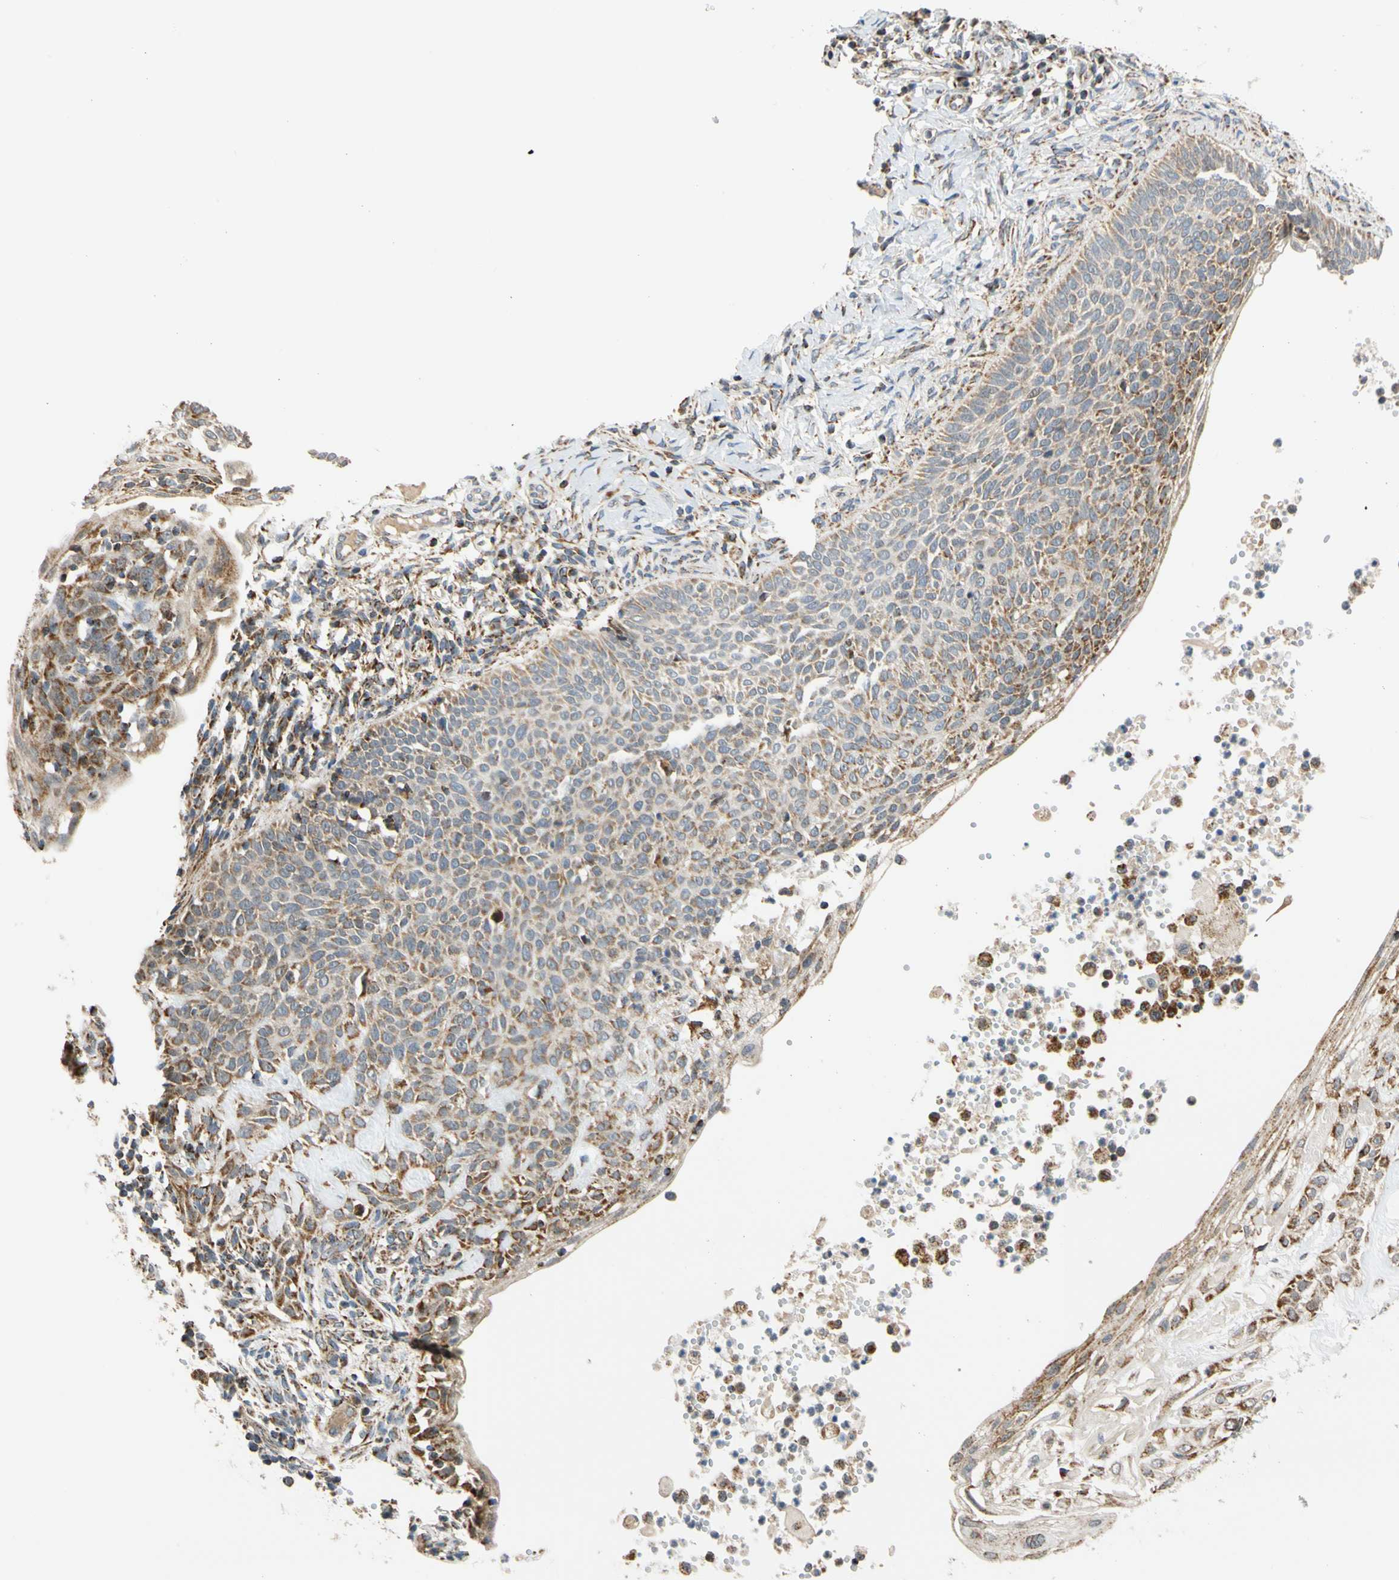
{"staining": {"intensity": "weak", "quantity": "25%-75%", "location": "cytoplasmic/membranous"}, "tissue": "skin cancer", "cell_type": "Tumor cells", "image_type": "cancer", "snomed": [{"axis": "morphology", "description": "Normal tissue, NOS"}, {"axis": "morphology", "description": "Basal cell carcinoma"}, {"axis": "topography", "description": "Skin"}], "caption": "Approximately 25%-75% of tumor cells in human basal cell carcinoma (skin) show weak cytoplasmic/membranous protein expression as visualized by brown immunohistochemical staining.", "gene": "SFXN3", "patient": {"sex": "male", "age": 87}}